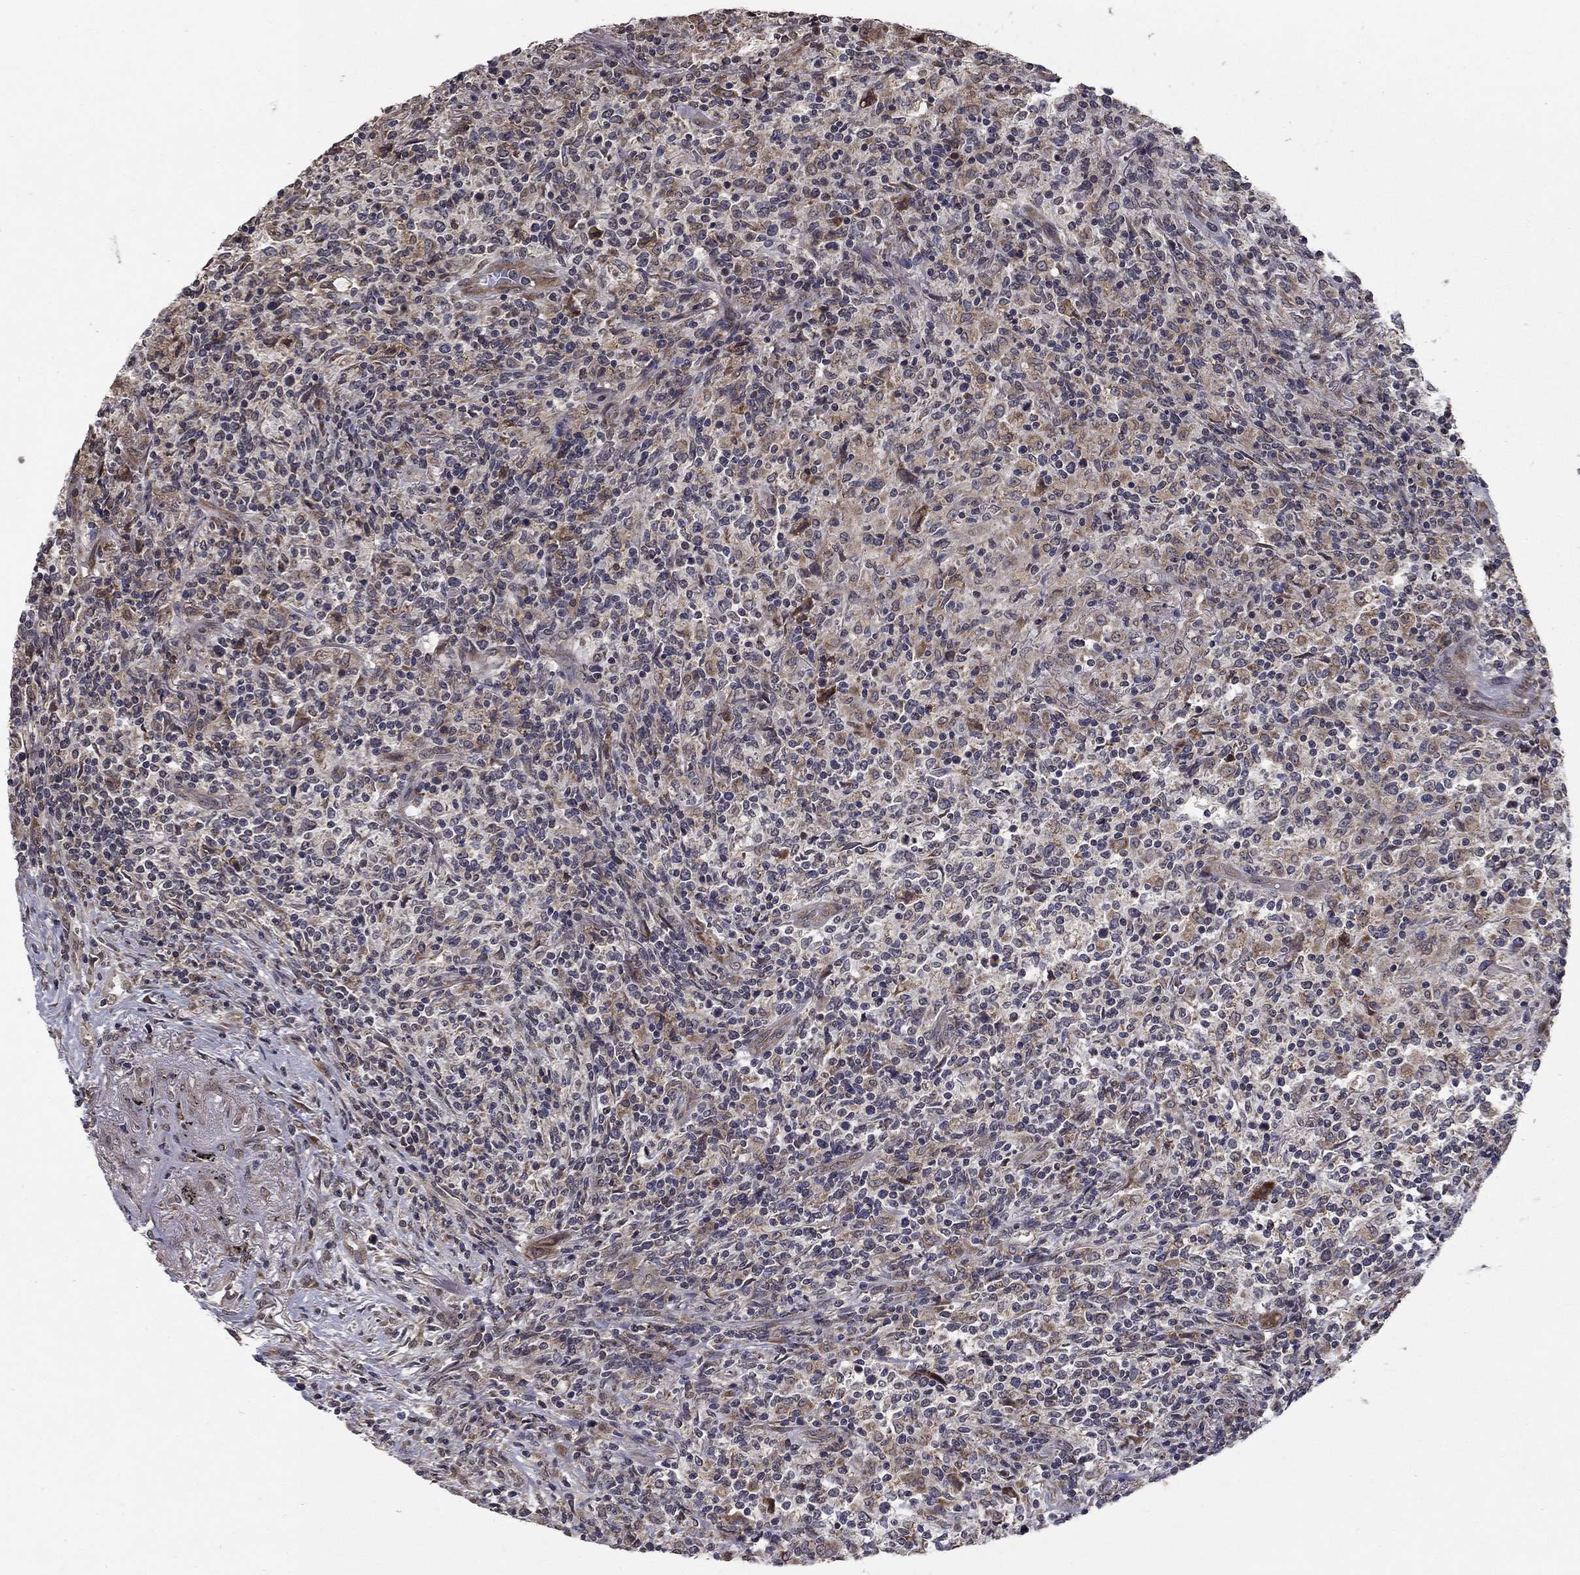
{"staining": {"intensity": "negative", "quantity": "none", "location": "none"}, "tissue": "lymphoma", "cell_type": "Tumor cells", "image_type": "cancer", "snomed": [{"axis": "morphology", "description": "Malignant lymphoma, non-Hodgkin's type, High grade"}, {"axis": "topography", "description": "Lung"}], "caption": "Micrograph shows no protein positivity in tumor cells of lymphoma tissue. (DAB (3,3'-diaminobenzidine) immunohistochemistry (IHC) visualized using brightfield microscopy, high magnification).", "gene": "SLC2A13", "patient": {"sex": "male", "age": 79}}